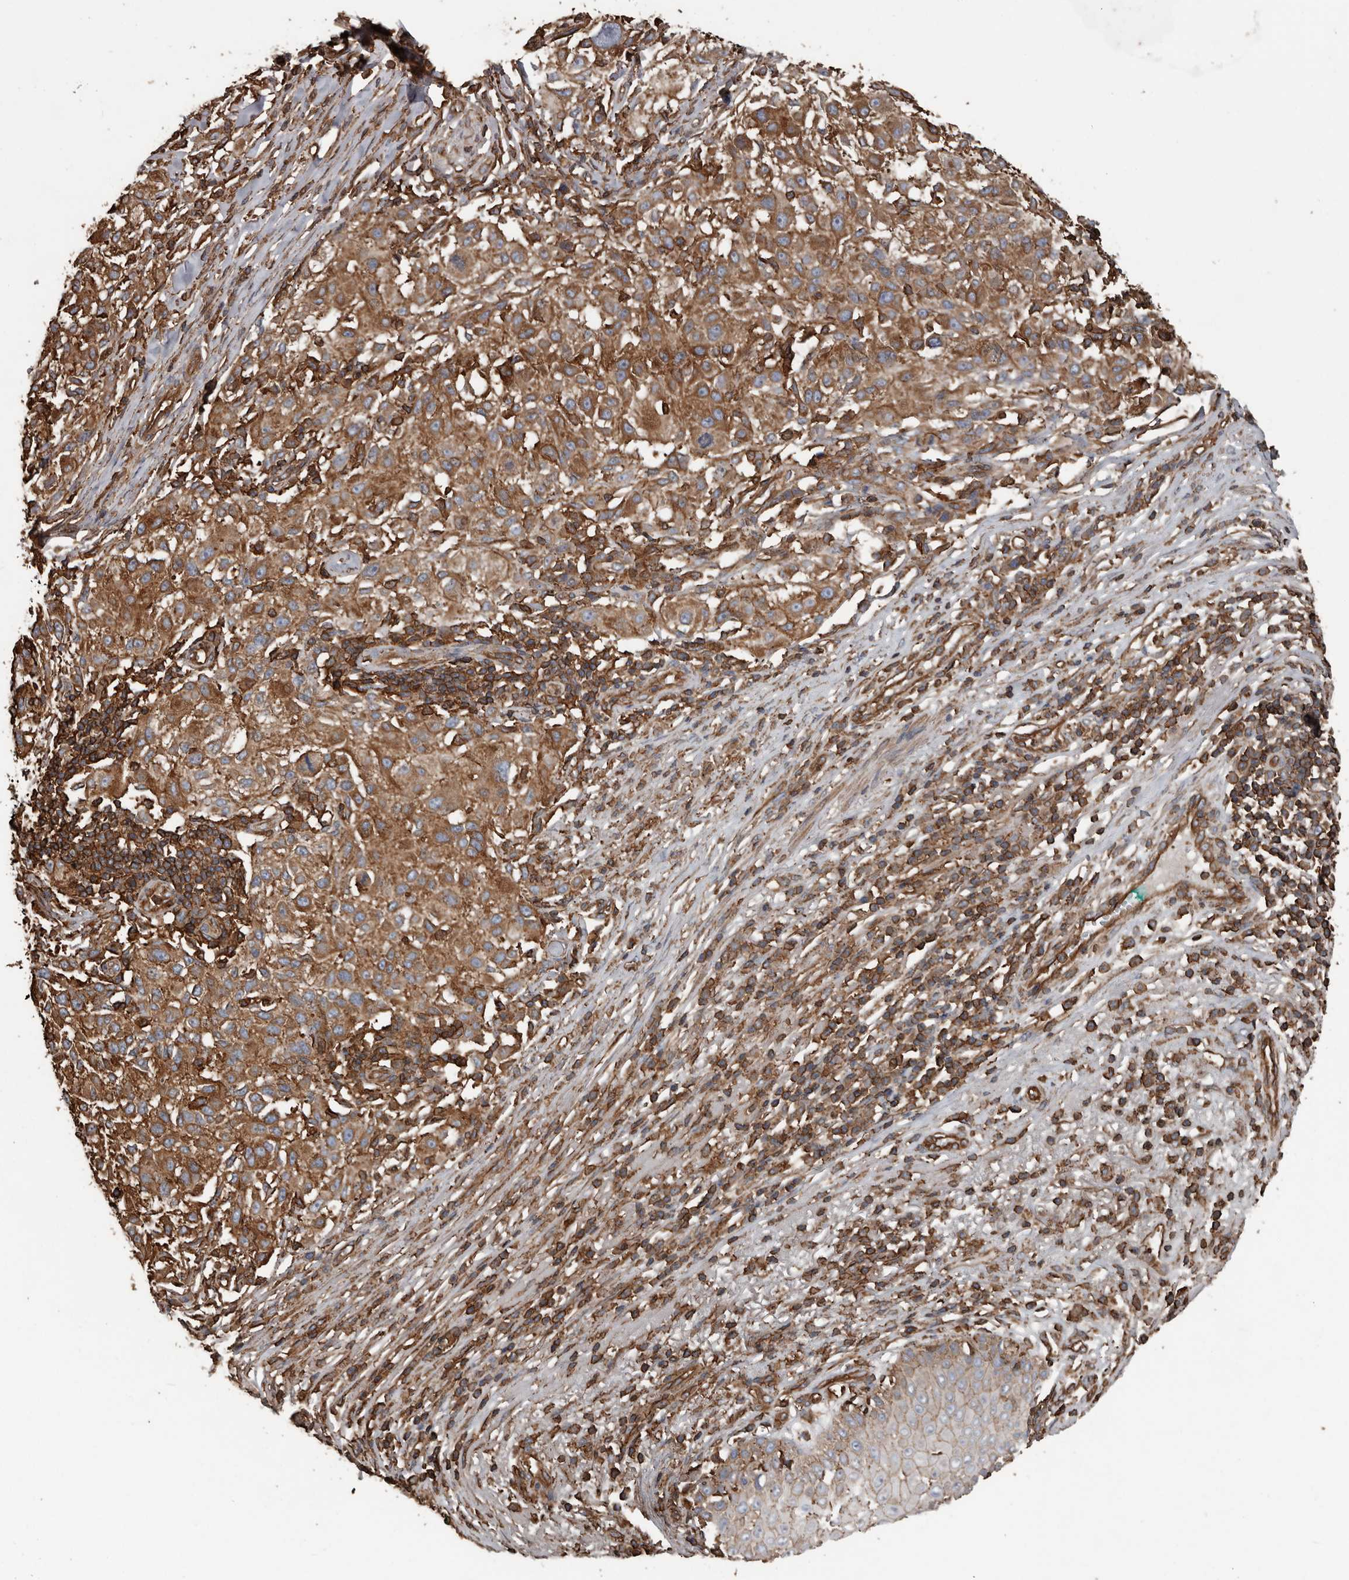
{"staining": {"intensity": "strong", "quantity": ">75%", "location": "cytoplasmic/membranous"}, "tissue": "melanoma", "cell_type": "Tumor cells", "image_type": "cancer", "snomed": [{"axis": "morphology", "description": "Necrosis, NOS"}, {"axis": "morphology", "description": "Malignant melanoma, NOS"}, {"axis": "topography", "description": "Skin"}], "caption": "Human melanoma stained with a protein marker demonstrates strong staining in tumor cells.", "gene": "DENND6B", "patient": {"sex": "female", "age": 87}}